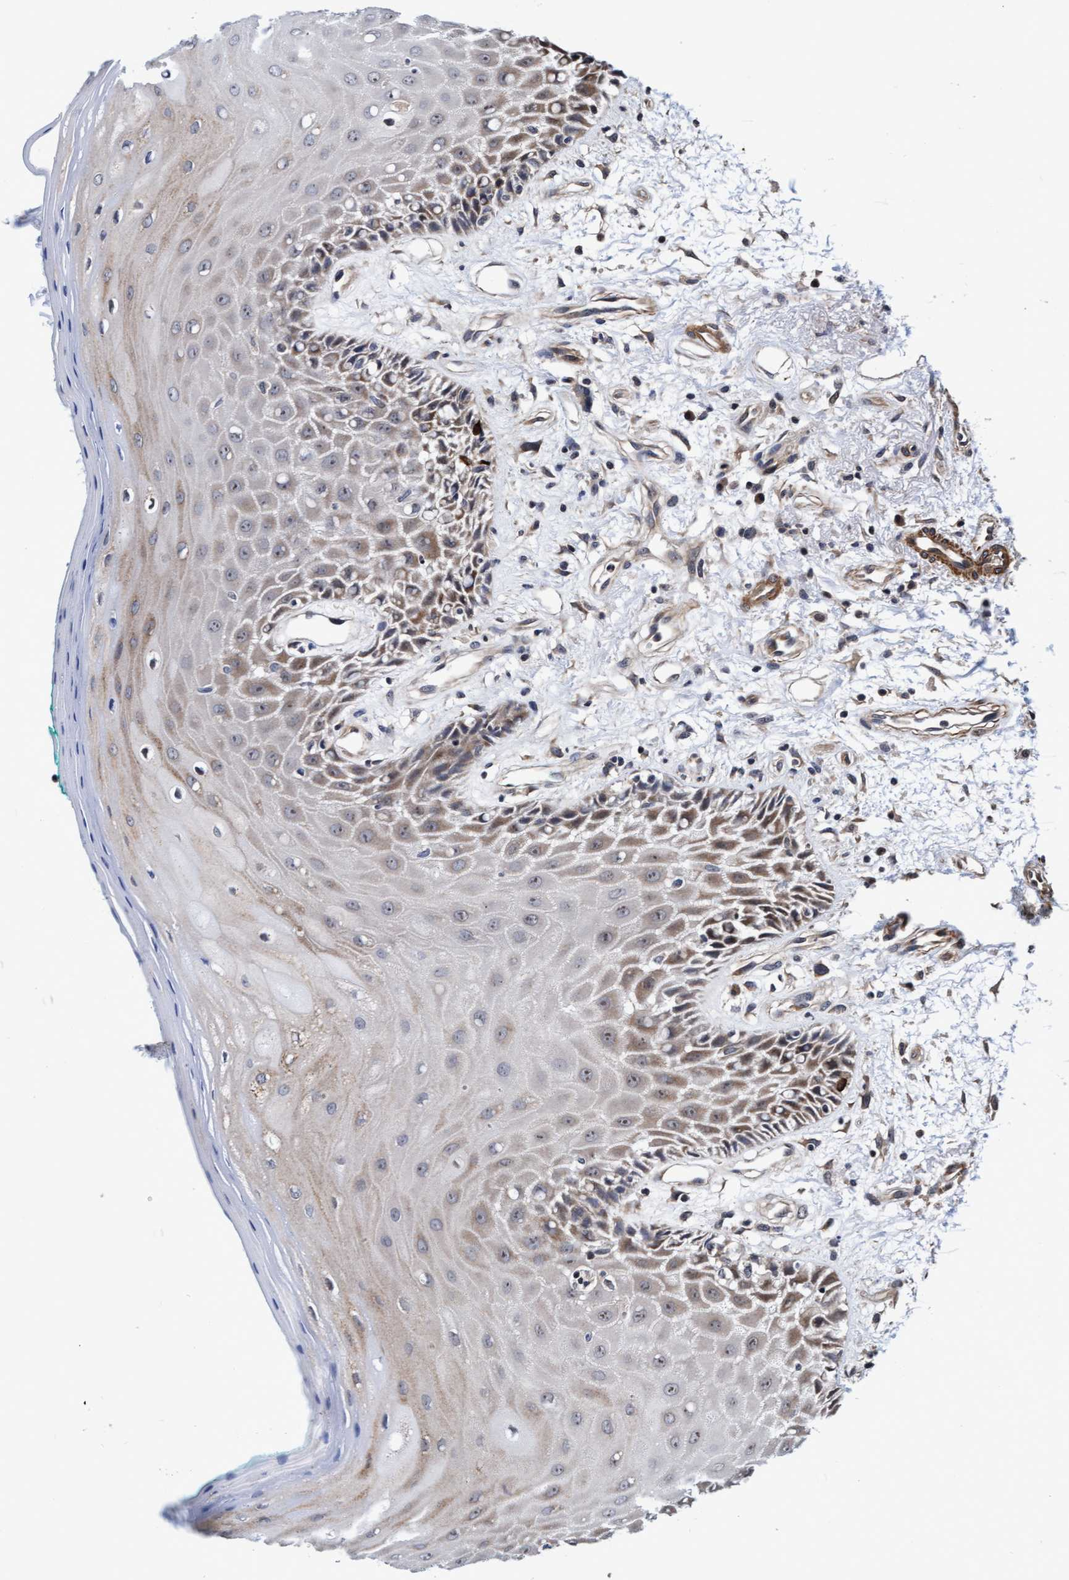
{"staining": {"intensity": "moderate", "quantity": "<25%", "location": "cytoplasmic/membranous"}, "tissue": "oral mucosa", "cell_type": "Squamous epithelial cells", "image_type": "normal", "snomed": [{"axis": "morphology", "description": "Normal tissue, NOS"}, {"axis": "morphology", "description": "Squamous cell carcinoma, NOS"}, {"axis": "topography", "description": "Skeletal muscle"}, {"axis": "topography", "description": "Oral tissue"}, {"axis": "topography", "description": "Head-Neck"}], "caption": "Normal oral mucosa displays moderate cytoplasmic/membranous positivity in approximately <25% of squamous epithelial cells, visualized by immunohistochemistry. The staining is performed using DAB (3,3'-diaminobenzidine) brown chromogen to label protein expression. The nuclei are counter-stained blue using hematoxylin.", "gene": "EFCAB13", "patient": {"sex": "female", "age": 84}}